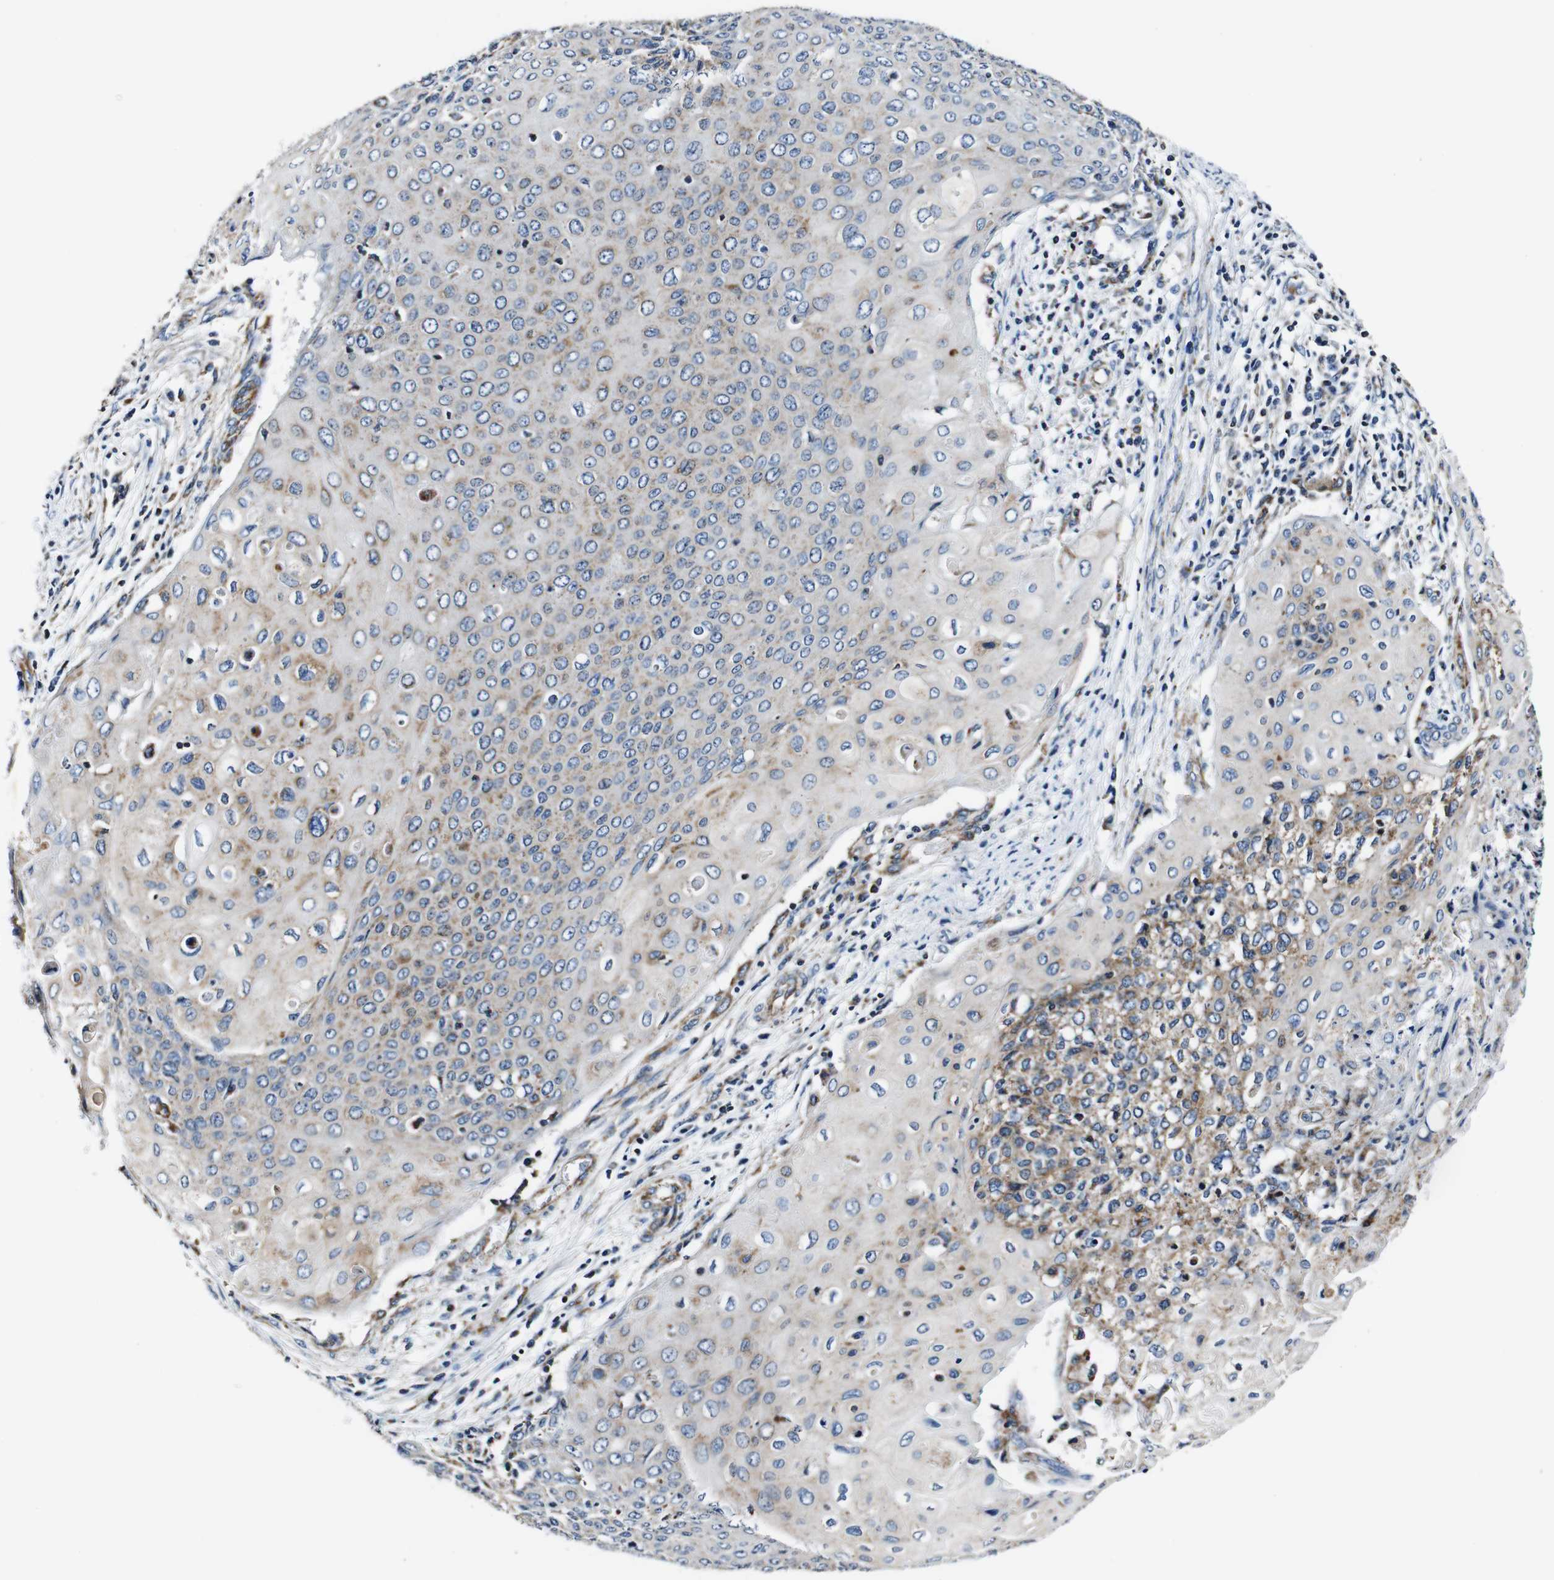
{"staining": {"intensity": "weak", "quantity": "<25%", "location": "cytoplasmic/membranous"}, "tissue": "cervical cancer", "cell_type": "Tumor cells", "image_type": "cancer", "snomed": [{"axis": "morphology", "description": "Squamous cell carcinoma, NOS"}, {"axis": "topography", "description": "Cervix"}], "caption": "The photomicrograph displays no staining of tumor cells in cervical squamous cell carcinoma. (DAB (3,3'-diaminobenzidine) immunohistochemistry (IHC), high magnification).", "gene": "HK1", "patient": {"sex": "female", "age": 39}}